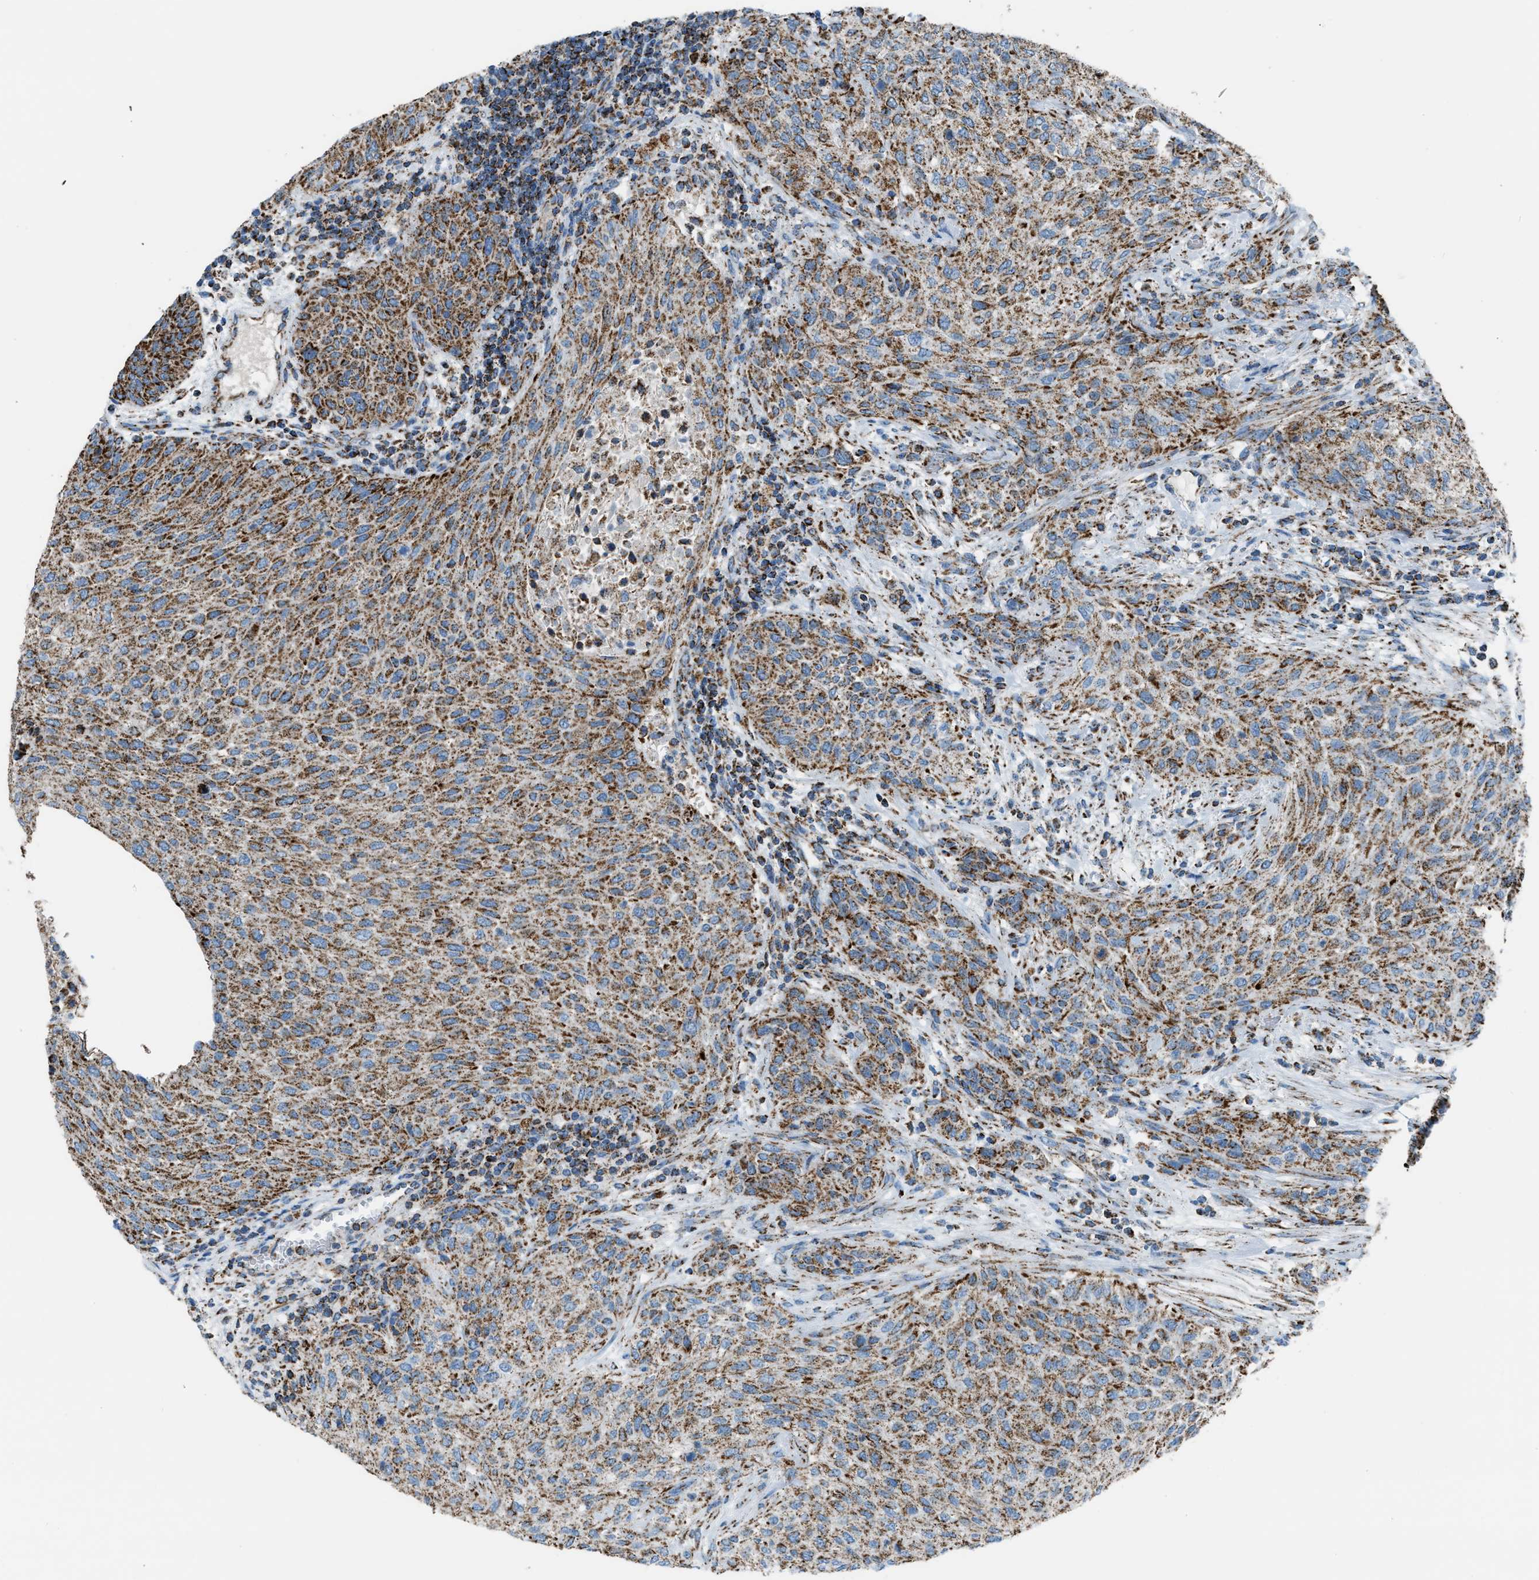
{"staining": {"intensity": "strong", "quantity": ">75%", "location": "cytoplasmic/membranous"}, "tissue": "urothelial cancer", "cell_type": "Tumor cells", "image_type": "cancer", "snomed": [{"axis": "morphology", "description": "Urothelial carcinoma, Low grade"}, {"axis": "morphology", "description": "Urothelial carcinoma, High grade"}, {"axis": "topography", "description": "Urinary bladder"}], "caption": "IHC micrograph of neoplastic tissue: urothelial cancer stained using IHC shows high levels of strong protein expression localized specifically in the cytoplasmic/membranous of tumor cells, appearing as a cytoplasmic/membranous brown color.", "gene": "MDH2", "patient": {"sex": "male", "age": 35}}